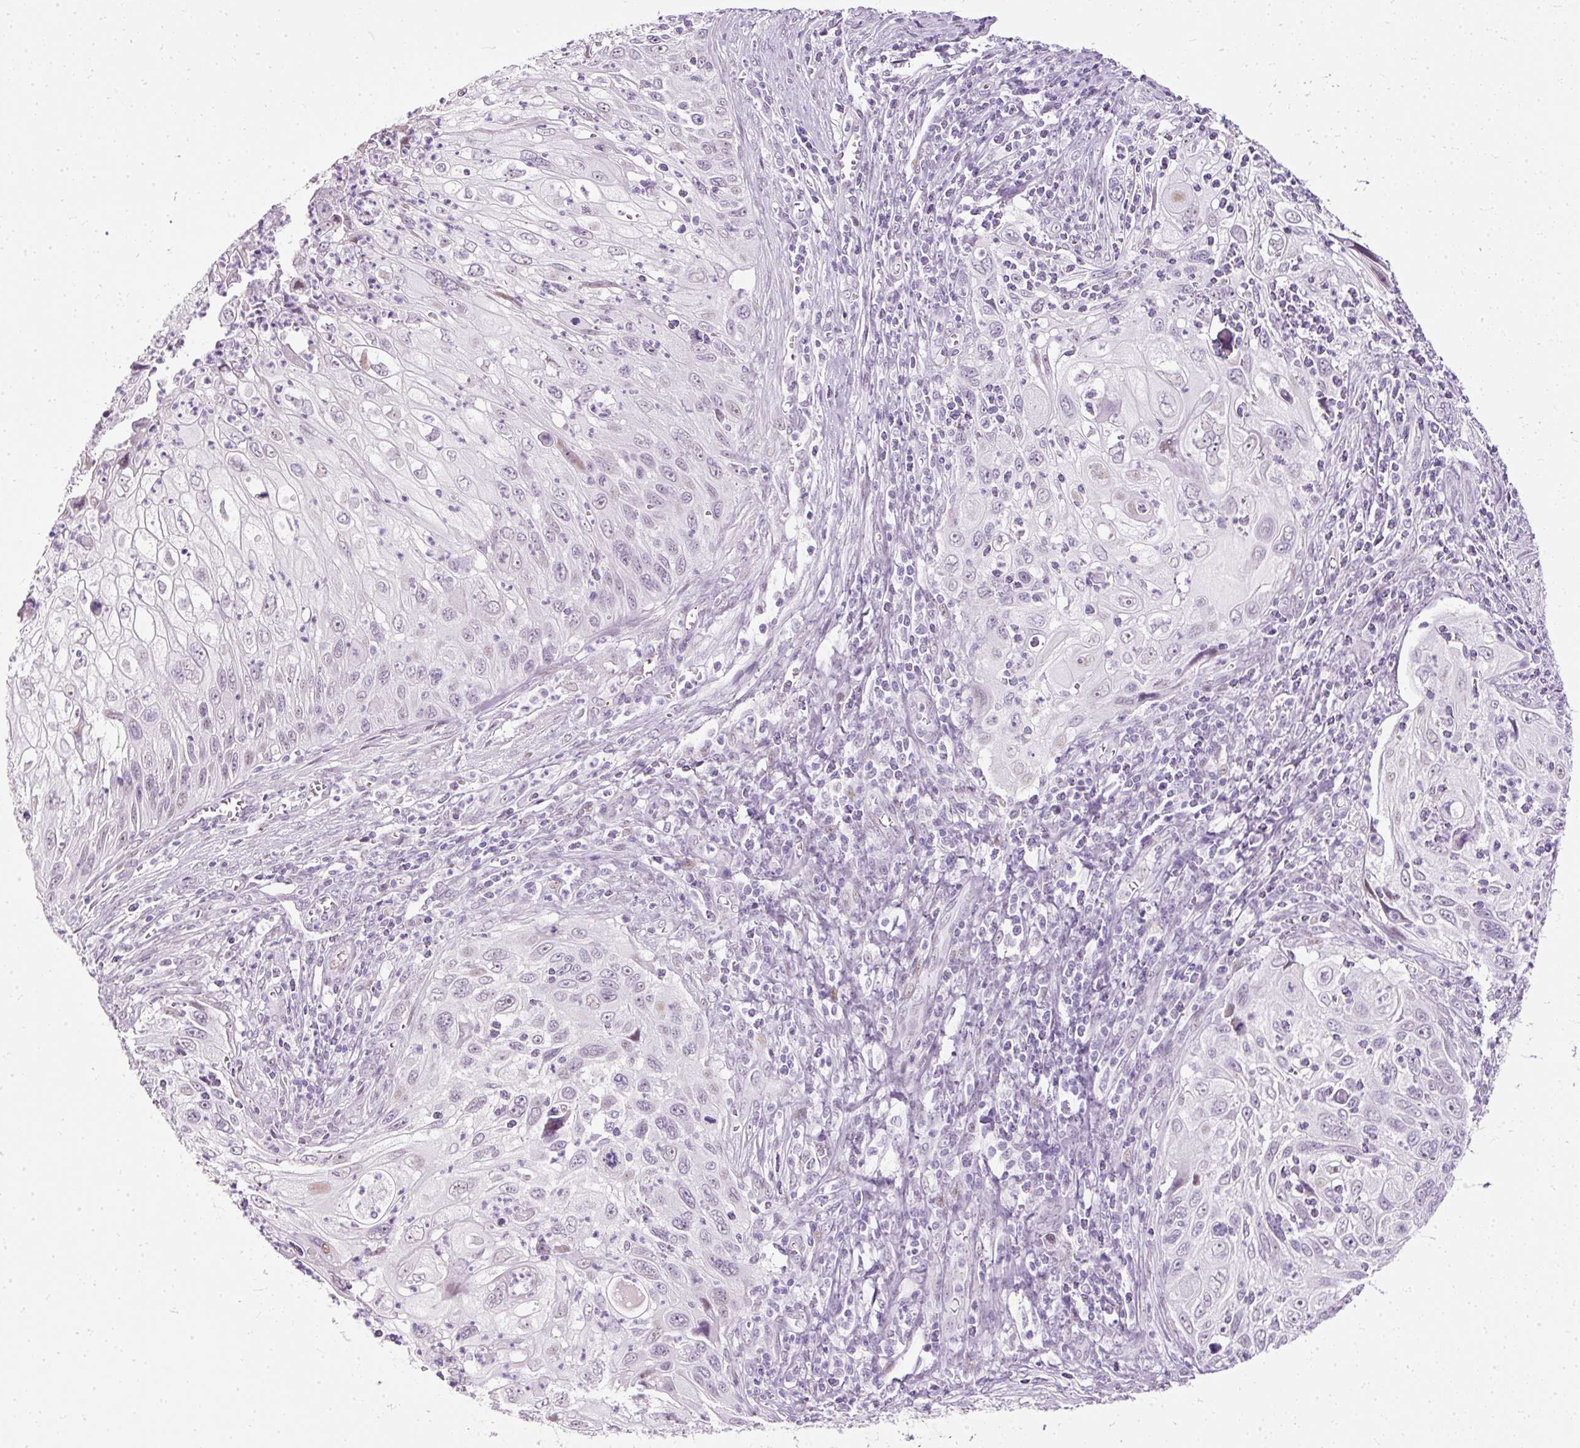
{"staining": {"intensity": "weak", "quantity": "<25%", "location": "nuclear"}, "tissue": "cervical cancer", "cell_type": "Tumor cells", "image_type": "cancer", "snomed": [{"axis": "morphology", "description": "Squamous cell carcinoma, NOS"}, {"axis": "topography", "description": "Cervix"}], "caption": "Tumor cells show no significant protein positivity in cervical cancer (squamous cell carcinoma). (Brightfield microscopy of DAB (3,3'-diaminobenzidine) immunohistochemistry (IHC) at high magnification).", "gene": "PDE6B", "patient": {"sex": "female", "age": 70}}